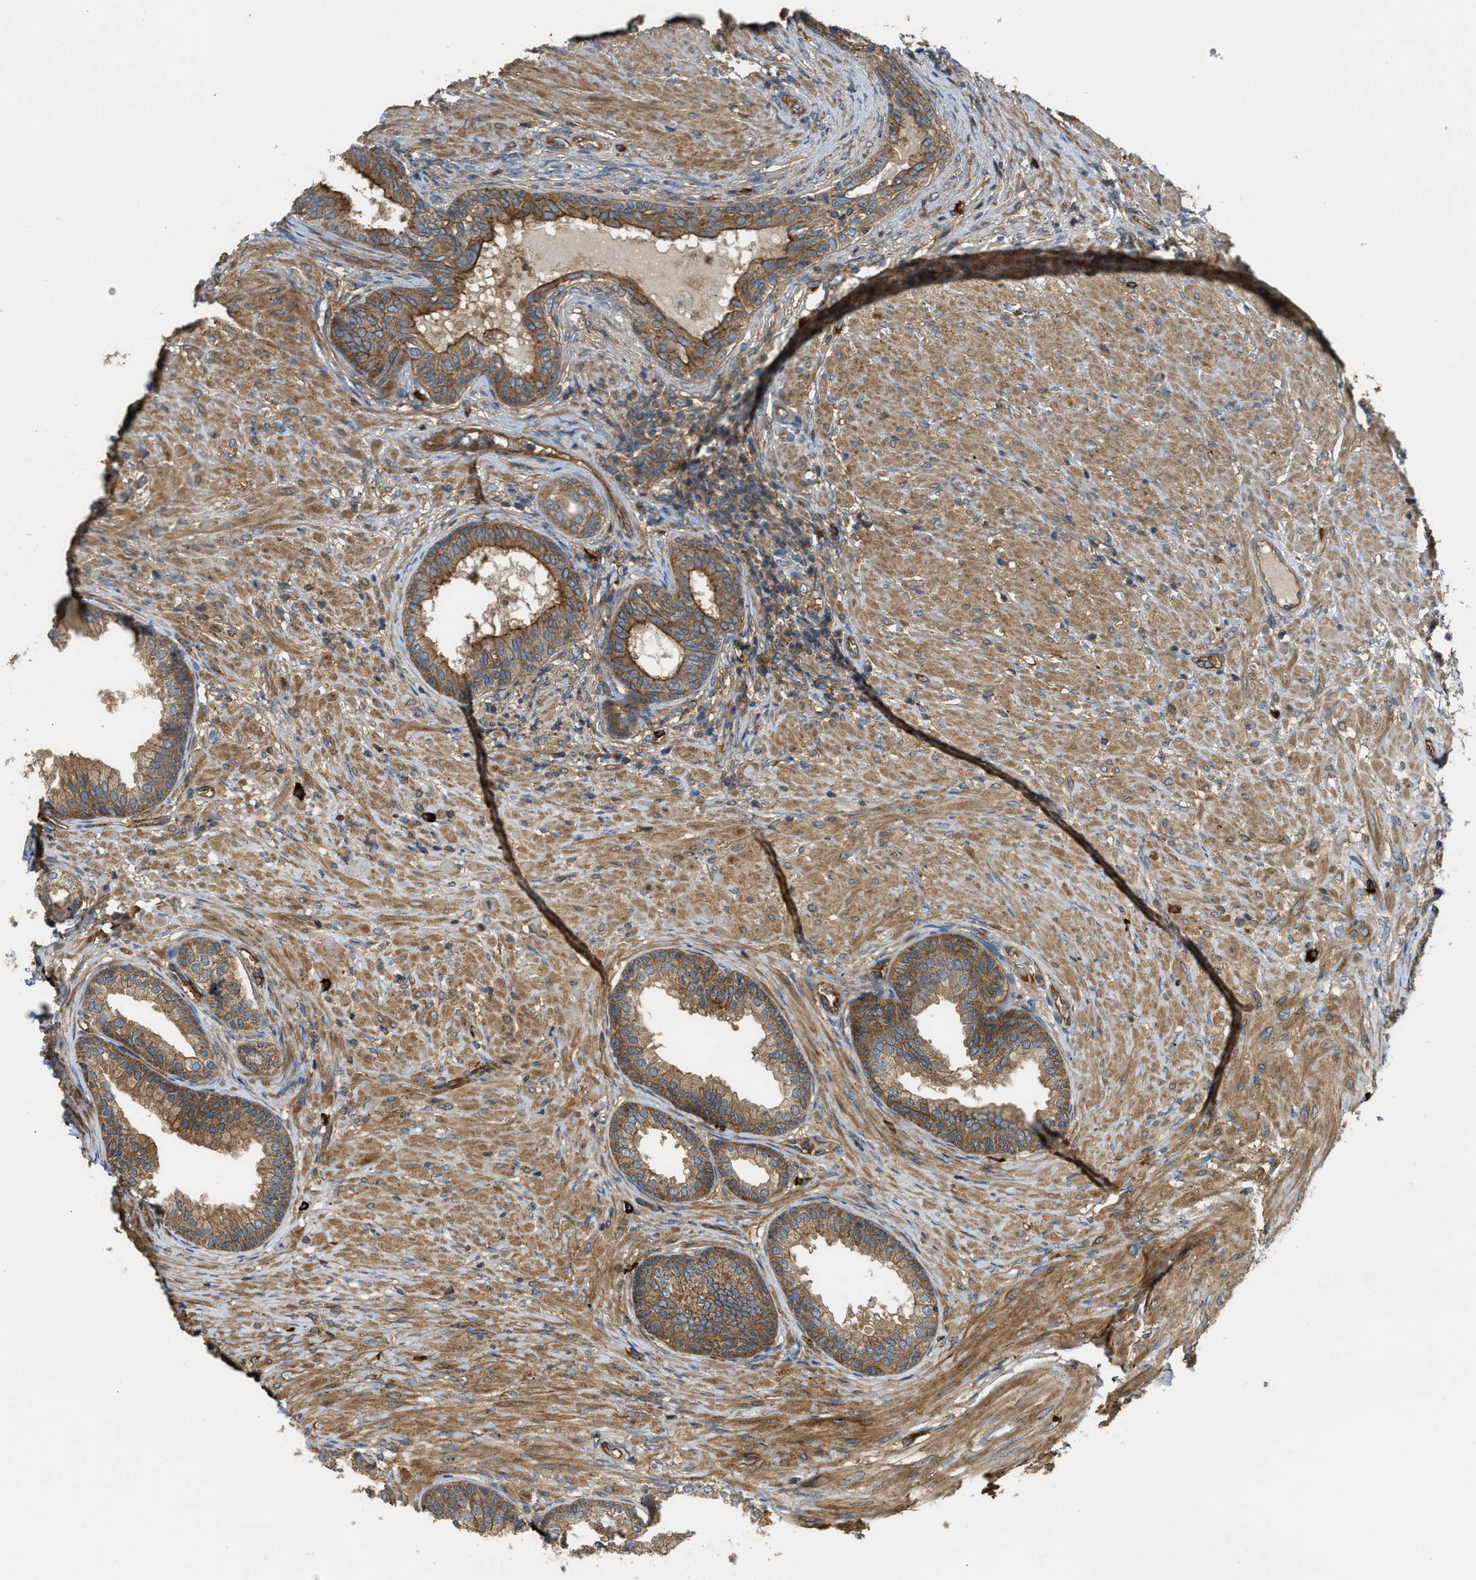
{"staining": {"intensity": "moderate", "quantity": ">75%", "location": "cytoplasmic/membranous"}, "tissue": "prostate", "cell_type": "Glandular cells", "image_type": "normal", "snomed": [{"axis": "morphology", "description": "Normal tissue, NOS"}, {"axis": "topography", "description": "Prostate"}], "caption": "Immunohistochemistry (DAB (3,3'-diaminobenzidine)) staining of unremarkable prostate exhibits moderate cytoplasmic/membranous protein staining in about >75% of glandular cells. (DAB = brown stain, brightfield microscopy at high magnification).", "gene": "BAG4", "patient": {"sex": "male", "age": 76}}